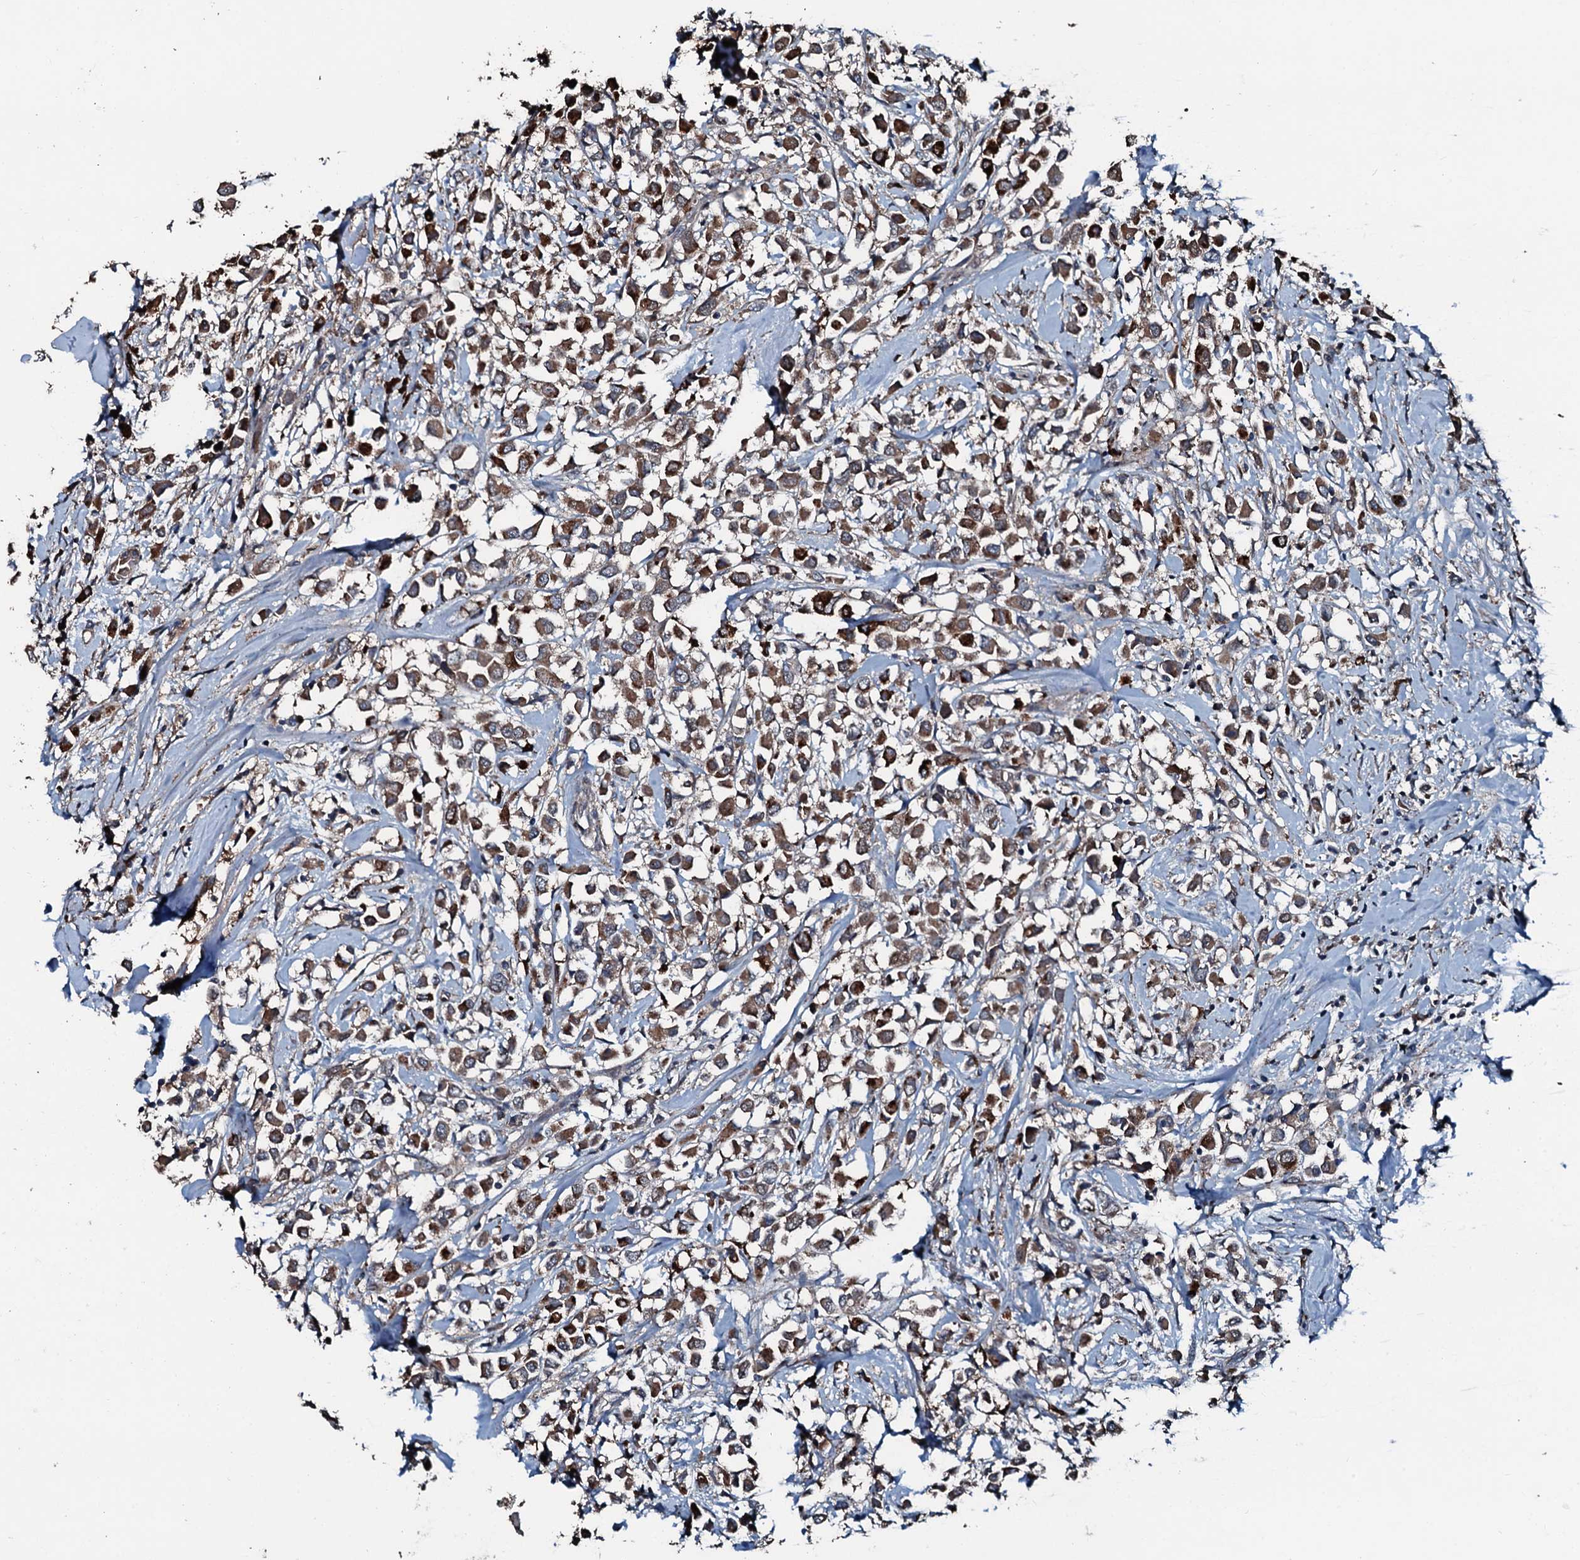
{"staining": {"intensity": "moderate", "quantity": ">75%", "location": "cytoplasmic/membranous"}, "tissue": "breast cancer", "cell_type": "Tumor cells", "image_type": "cancer", "snomed": [{"axis": "morphology", "description": "Duct carcinoma"}, {"axis": "topography", "description": "Breast"}], "caption": "The micrograph shows staining of breast cancer (intraductal carcinoma), revealing moderate cytoplasmic/membranous protein staining (brown color) within tumor cells.", "gene": "AARS1", "patient": {"sex": "female", "age": 87}}